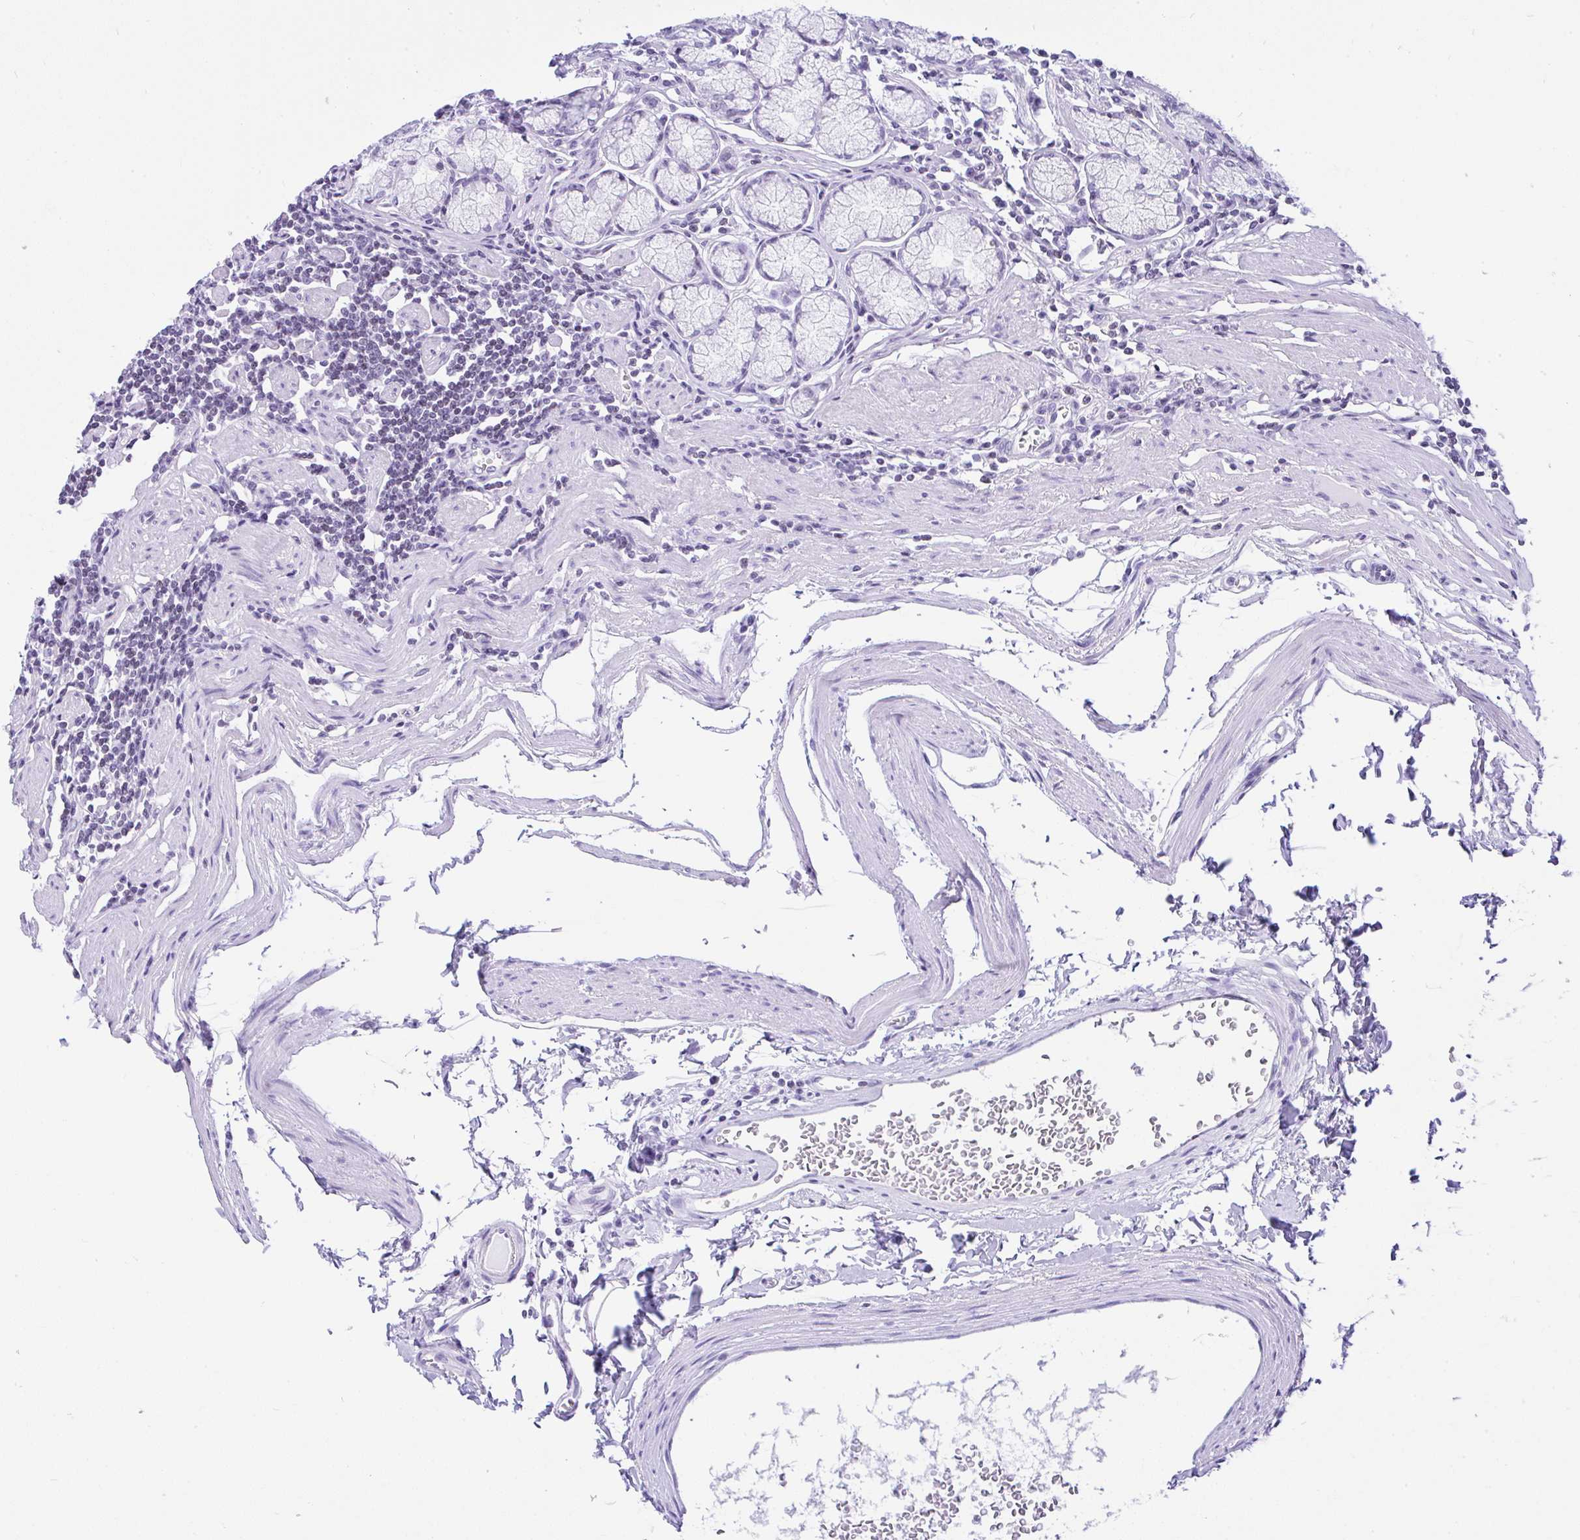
{"staining": {"intensity": "negative", "quantity": "none", "location": "none"}, "tissue": "stomach", "cell_type": "Glandular cells", "image_type": "normal", "snomed": [{"axis": "morphology", "description": "Normal tissue, NOS"}, {"axis": "topography", "description": "Stomach"}], "caption": "This image is of benign stomach stained with immunohistochemistry to label a protein in brown with the nuclei are counter-stained blue. There is no staining in glandular cells. (DAB IHC visualized using brightfield microscopy, high magnification).", "gene": "KRT27", "patient": {"sex": "male", "age": 55}}